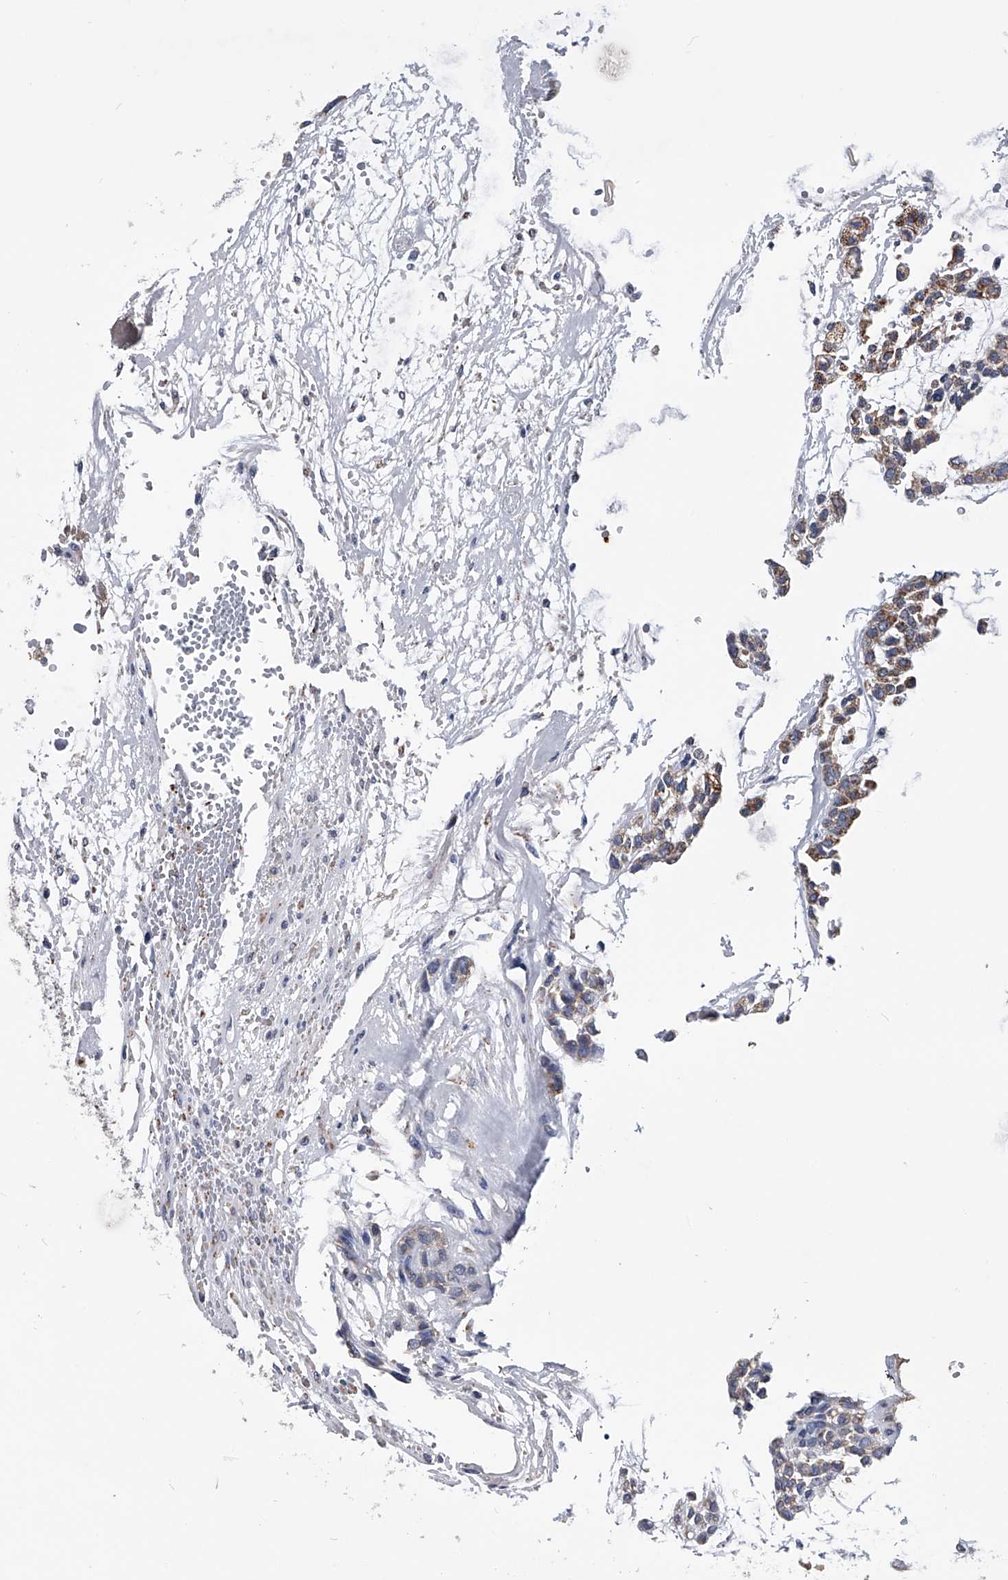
{"staining": {"intensity": "moderate", "quantity": ">75%", "location": "cytoplasmic/membranous"}, "tissue": "head and neck cancer", "cell_type": "Tumor cells", "image_type": "cancer", "snomed": [{"axis": "morphology", "description": "Adenocarcinoma, NOS"}, {"axis": "morphology", "description": "Adenoma, NOS"}, {"axis": "topography", "description": "Head-Neck"}], "caption": "Protein staining displays moderate cytoplasmic/membranous staining in about >75% of tumor cells in head and neck adenocarcinoma. Using DAB (3,3'-diaminobenzidine) (brown) and hematoxylin (blue) stains, captured at high magnification using brightfield microscopy.", "gene": "OAT", "patient": {"sex": "female", "age": 55}}